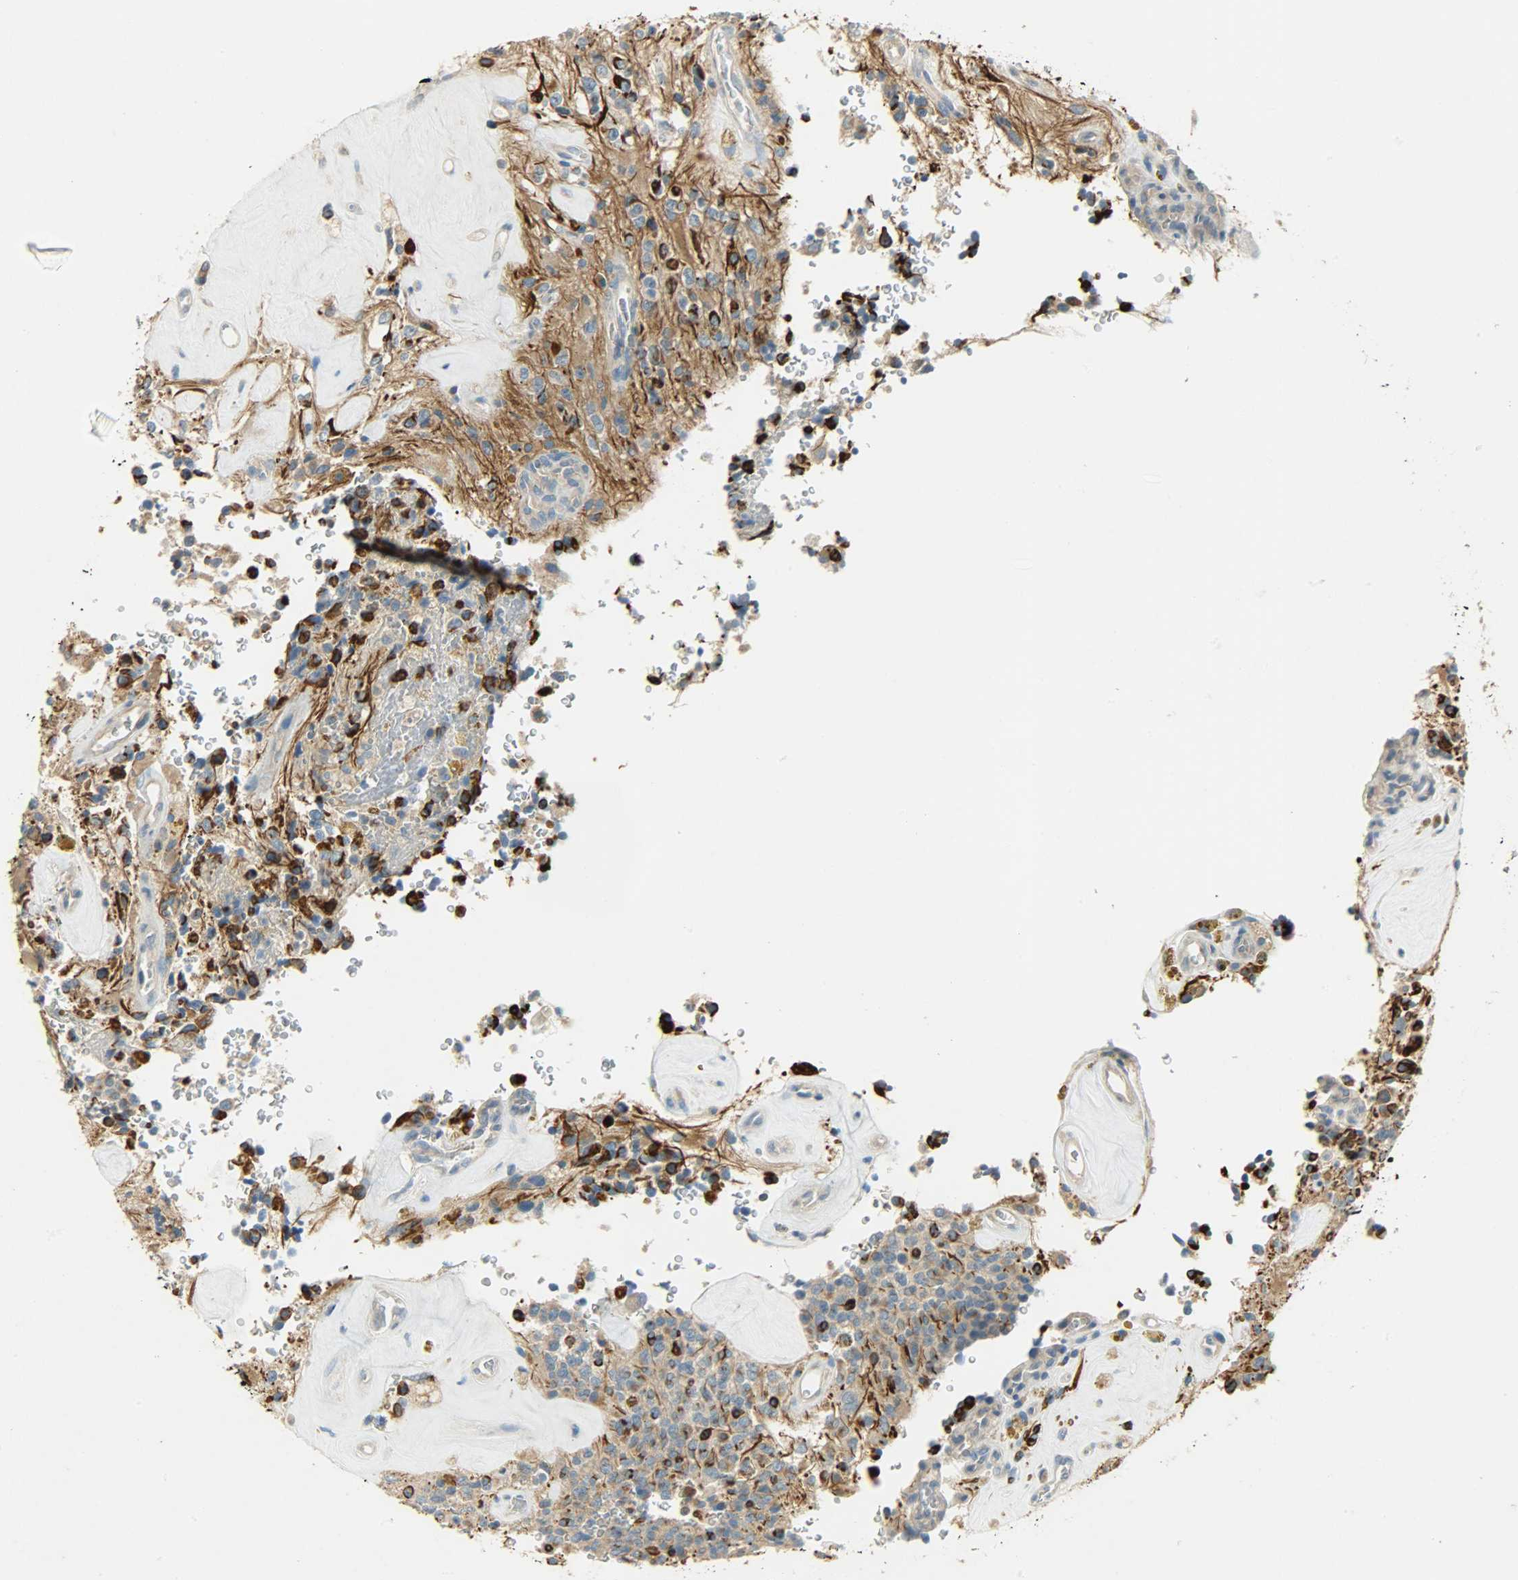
{"staining": {"intensity": "moderate", "quantity": ">75%", "location": "cytoplasmic/membranous"}, "tissue": "glioma", "cell_type": "Tumor cells", "image_type": "cancer", "snomed": [{"axis": "morphology", "description": "Glioma, malignant, High grade"}, {"axis": "topography", "description": "pancreas cauda"}], "caption": "Protein expression analysis of malignant glioma (high-grade) shows moderate cytoplasmic/membranous staining in approximately >75% of tumor cells.", "gene": "DSG2", "patient": {"sex": "male", "age": 60}}